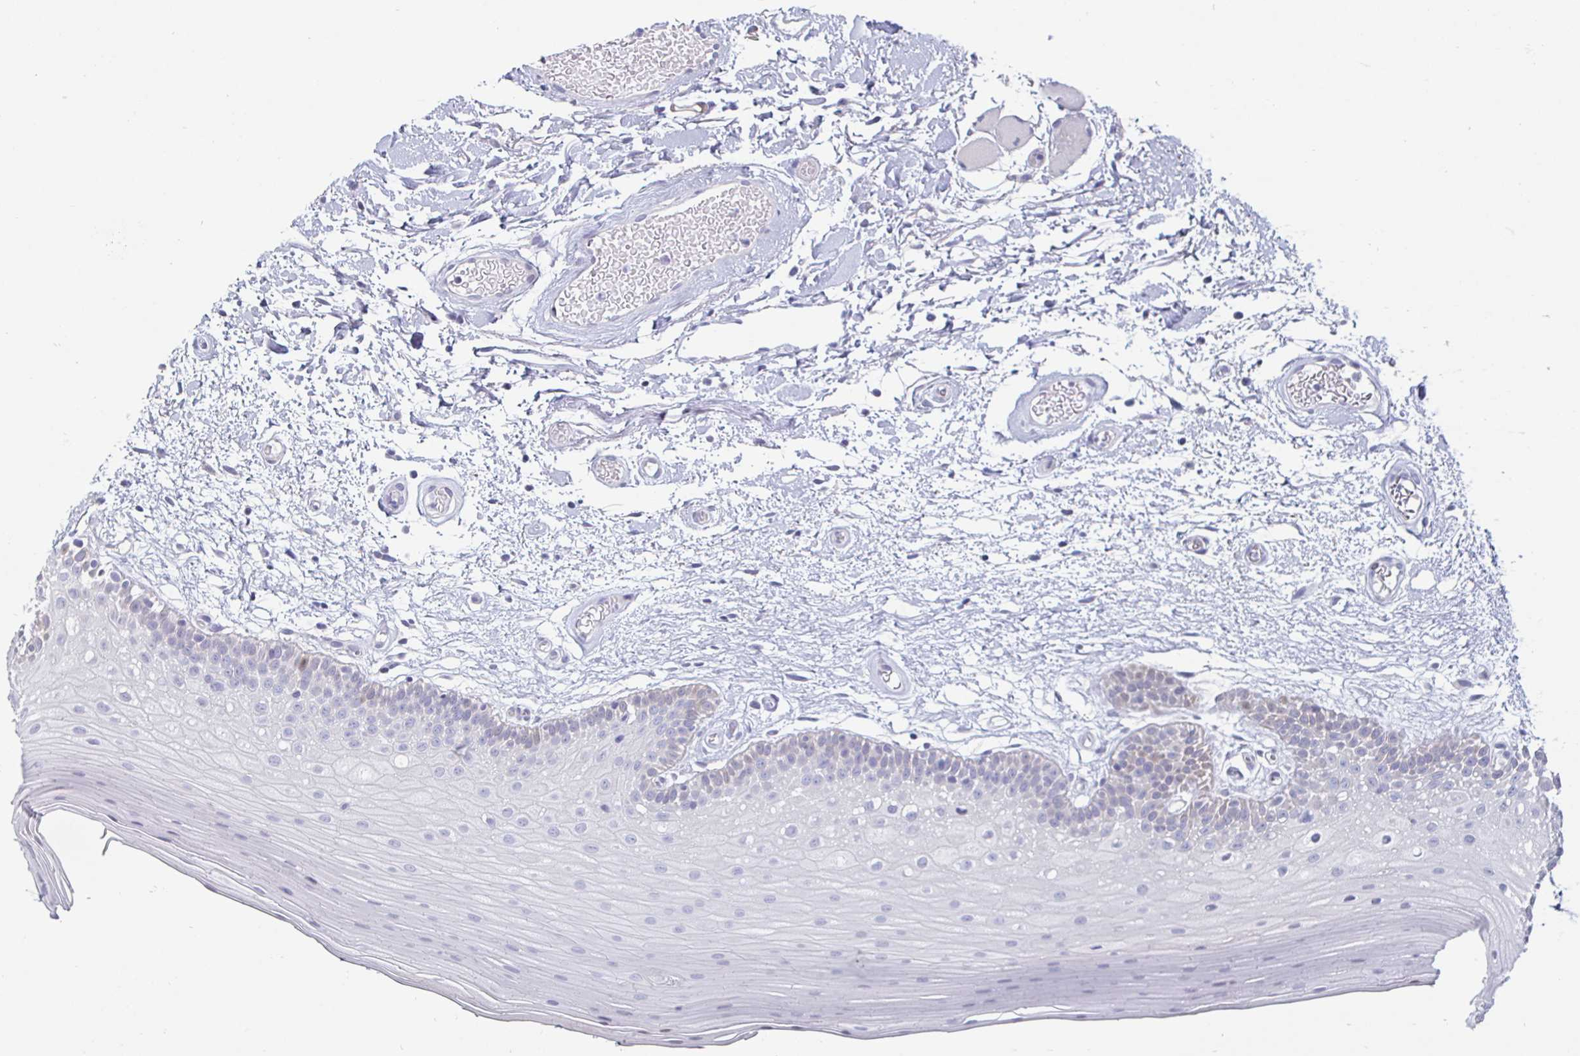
{"staining": {"intensity": "negative", "quantity": "none", "location": "none"}, "tissue": "oral mucosa", "cell_type": "Squamous epithelial cells", "image_type": "normal", "snomed": [{"axis": "morphology", "description": "Normal tissue, NOS"}, {"axis": "morphology", "description": "Squamous cell carcinoma, NOS"}, {"axis": "topography", "description": "Oral tissue"}, {"axis": "topography", "description": "Tounge, NOS"}, {"axis": "topography", "description": "Head-Neck"}], "caption": "The photomicrograph demonstrates no significant positivity in squamous epithelial cells of oral mucosa. Nuclei are stained in blue.", "gene": "DMRTB1", "patient": {"sex": "male", "age": 62}}